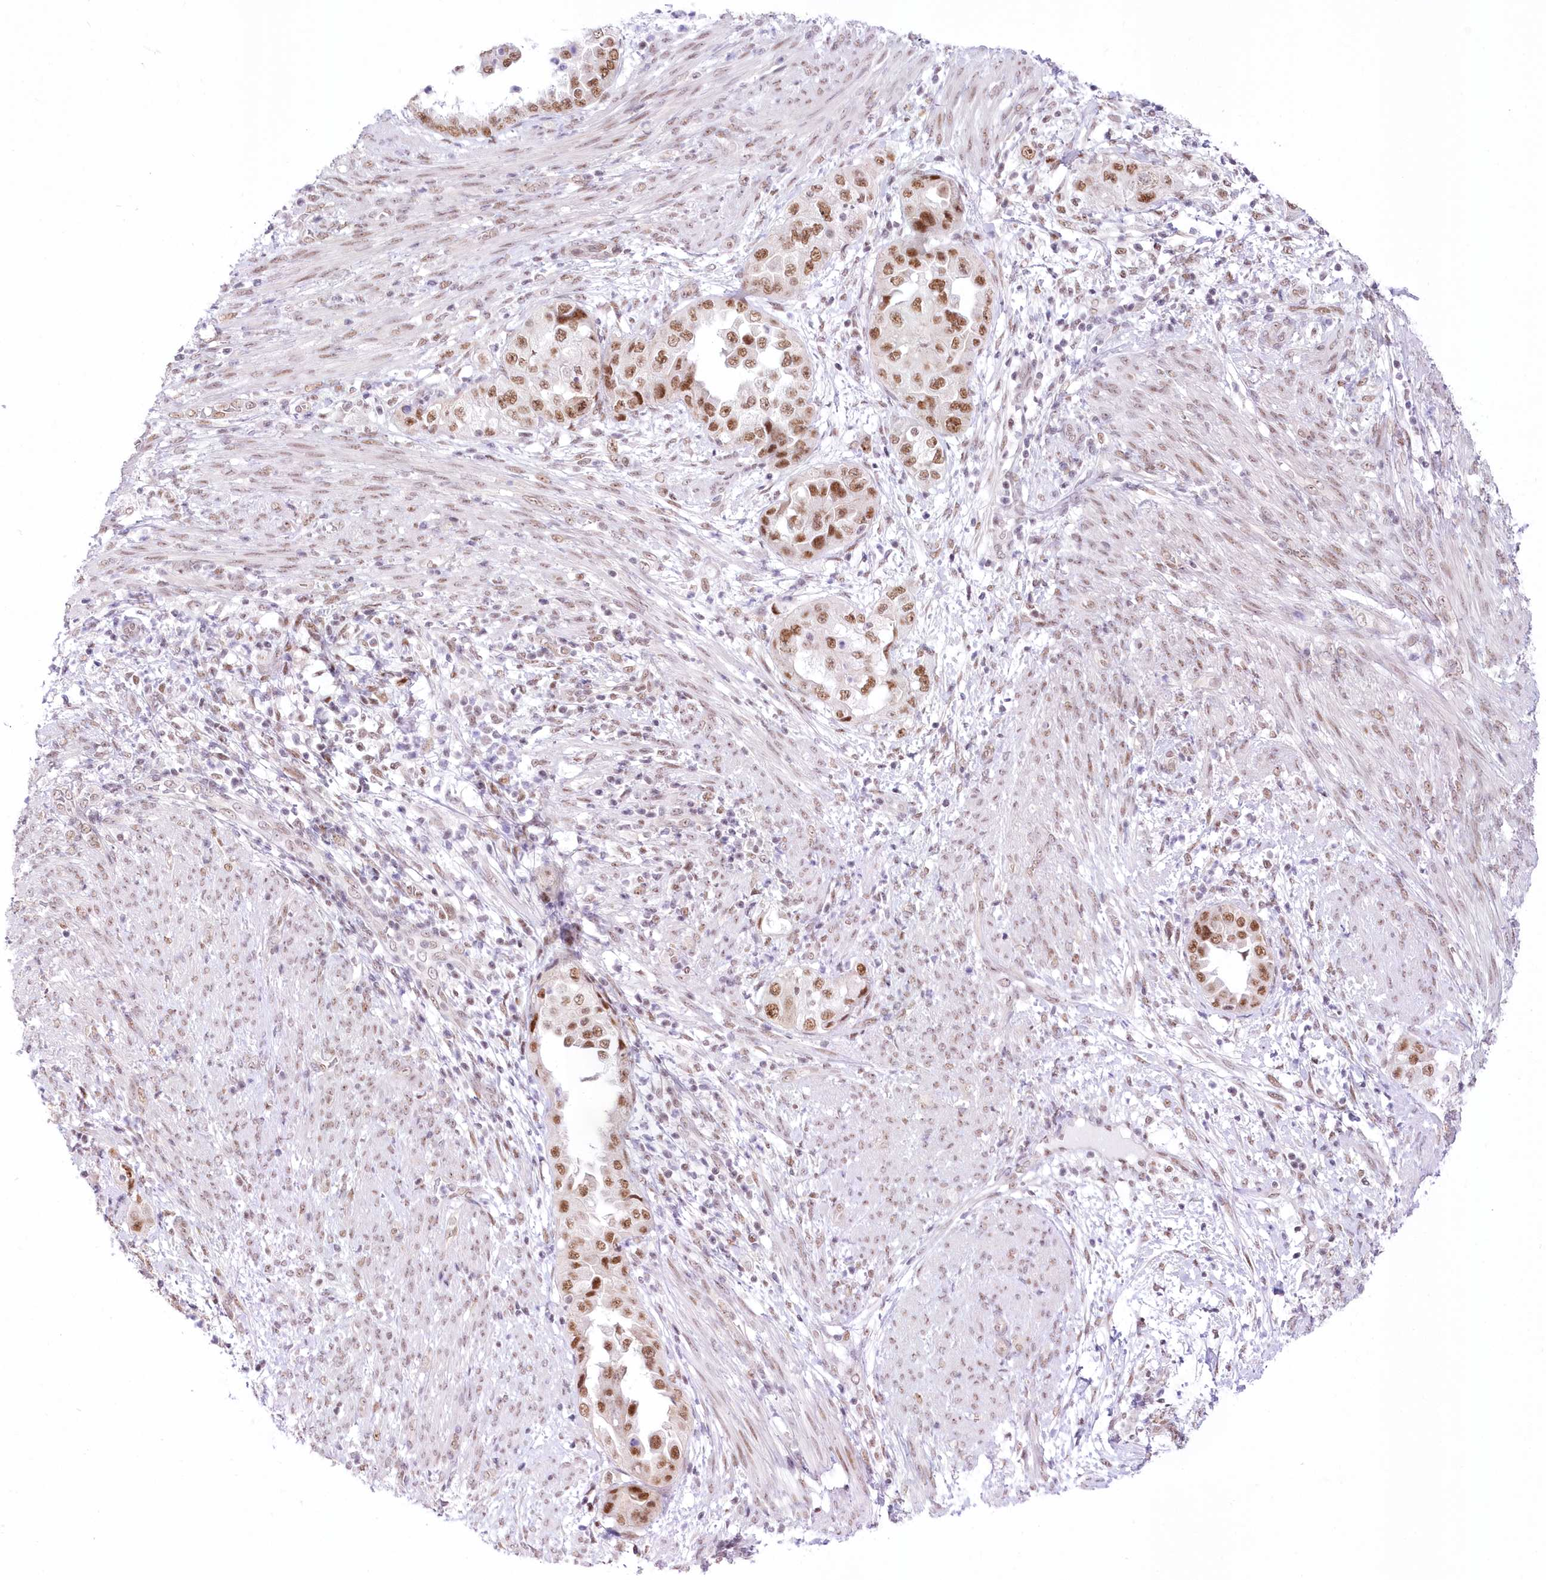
{"staining": {"intensity": "strong", "quantity": ">75%", "location": "nuclear"}, "tissue": "endometrial cancer", "cell_type": "Tumor cells", "image_type": "cancer", "snomed": [{"axis": "morphology", "description": "Adenocarcinoma, NOS"}, {"axis": "topography", "description": "Endometrium"}], "caption": "Brown immunohistochemical staining in endometrial cancer exhibits strong nuclear expression in about >75% of tumor cells.", "gene": "NSUN2", "patient": {"sex": "female", "age": 85}}